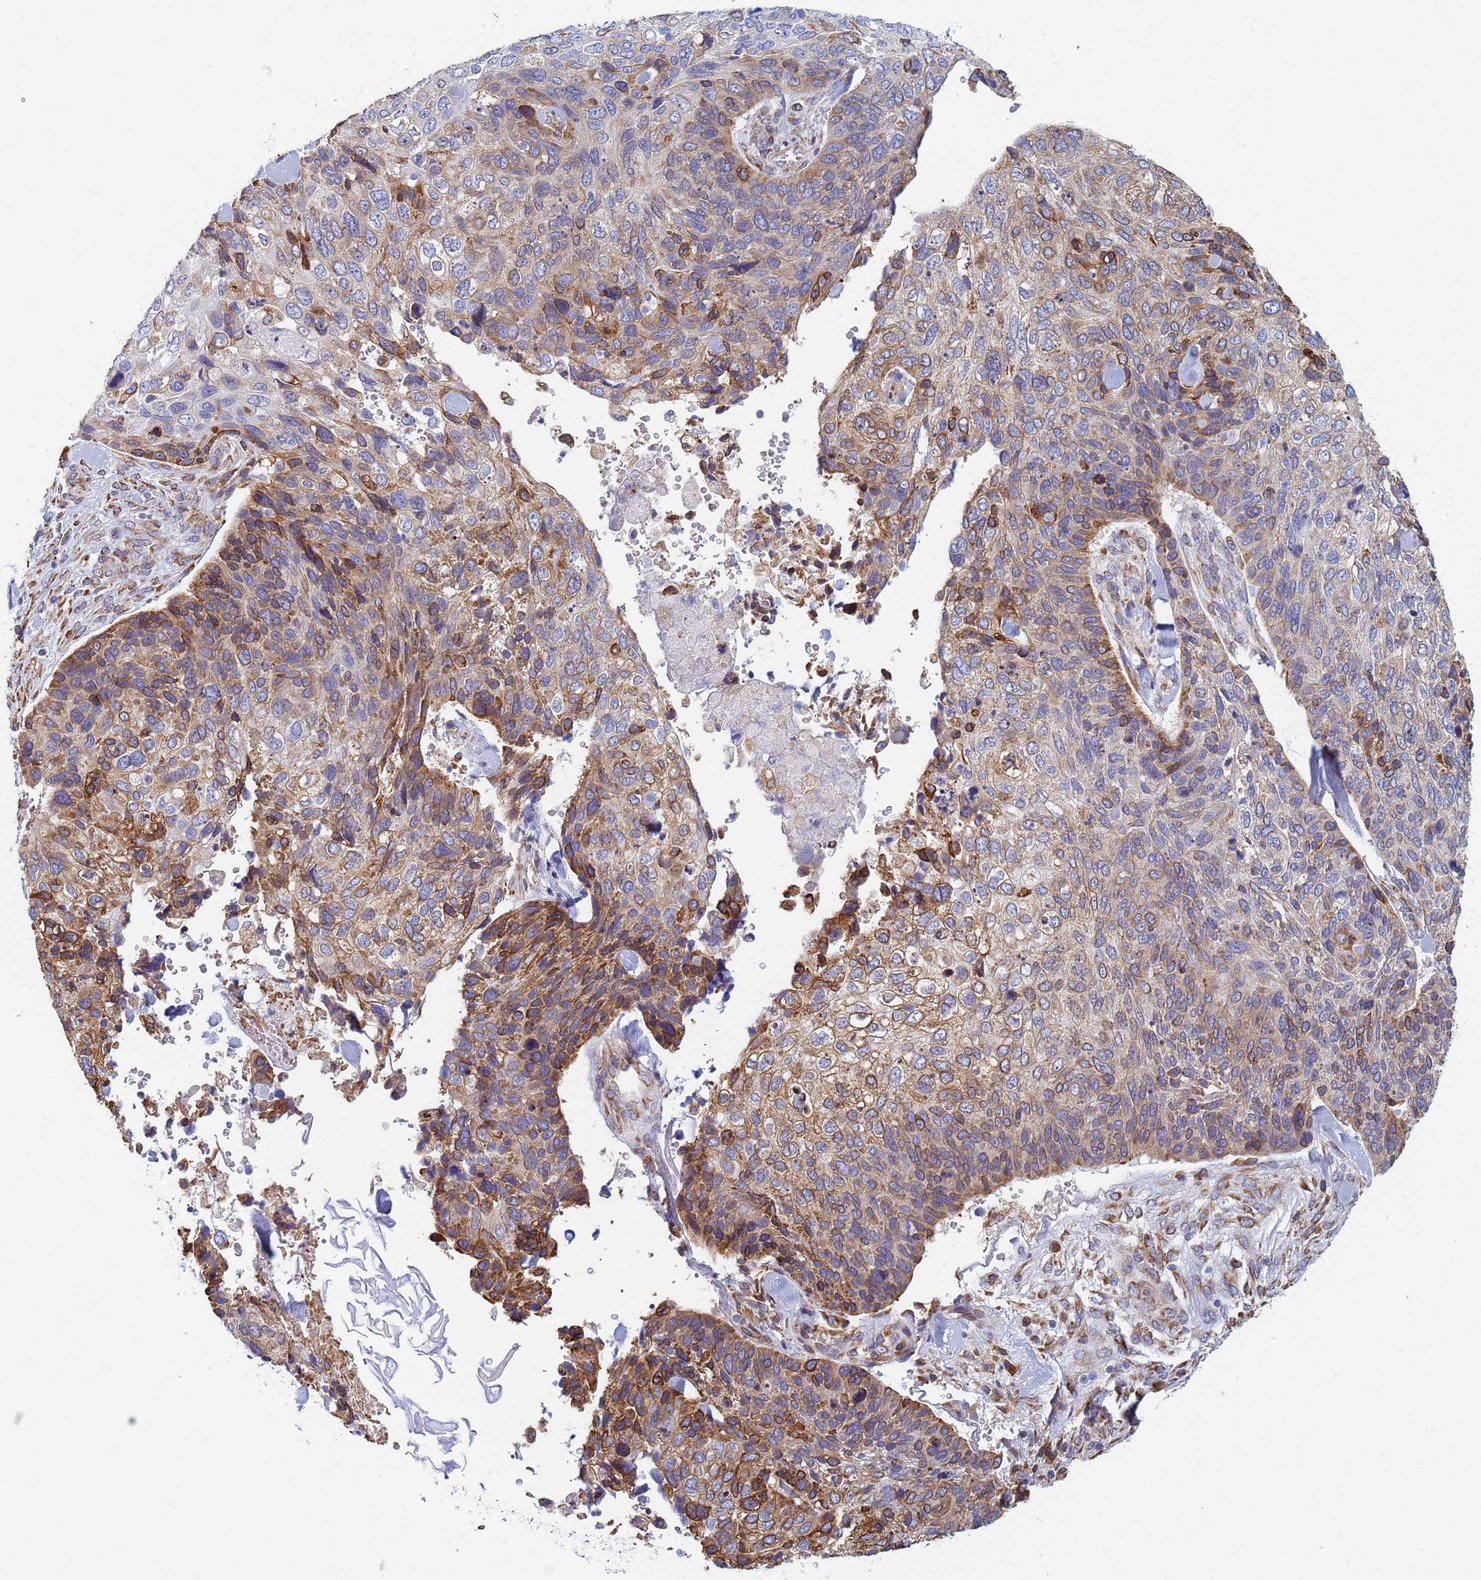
{"staining": {"intensity": "moderate", "quantity": "25%-75%", "location": "cytoplasmic/membranous"}, "tissue": "skin cancer", "cell_type": "Tumor cells", "image_type": "cancer", "snomed": [{"axis": "morphology", "description": "Basal cell carcinoma"}, {"axis": "topography", "description": "Skin"}], "caption": "A histopathology image of skin basal cell carcinoma stained for a protein exhibits moderate cytoplasmic/membranous brown staining in tumor cells.", "gene": "GDAP2", "patient": {"sex": "female", "age": 74}}